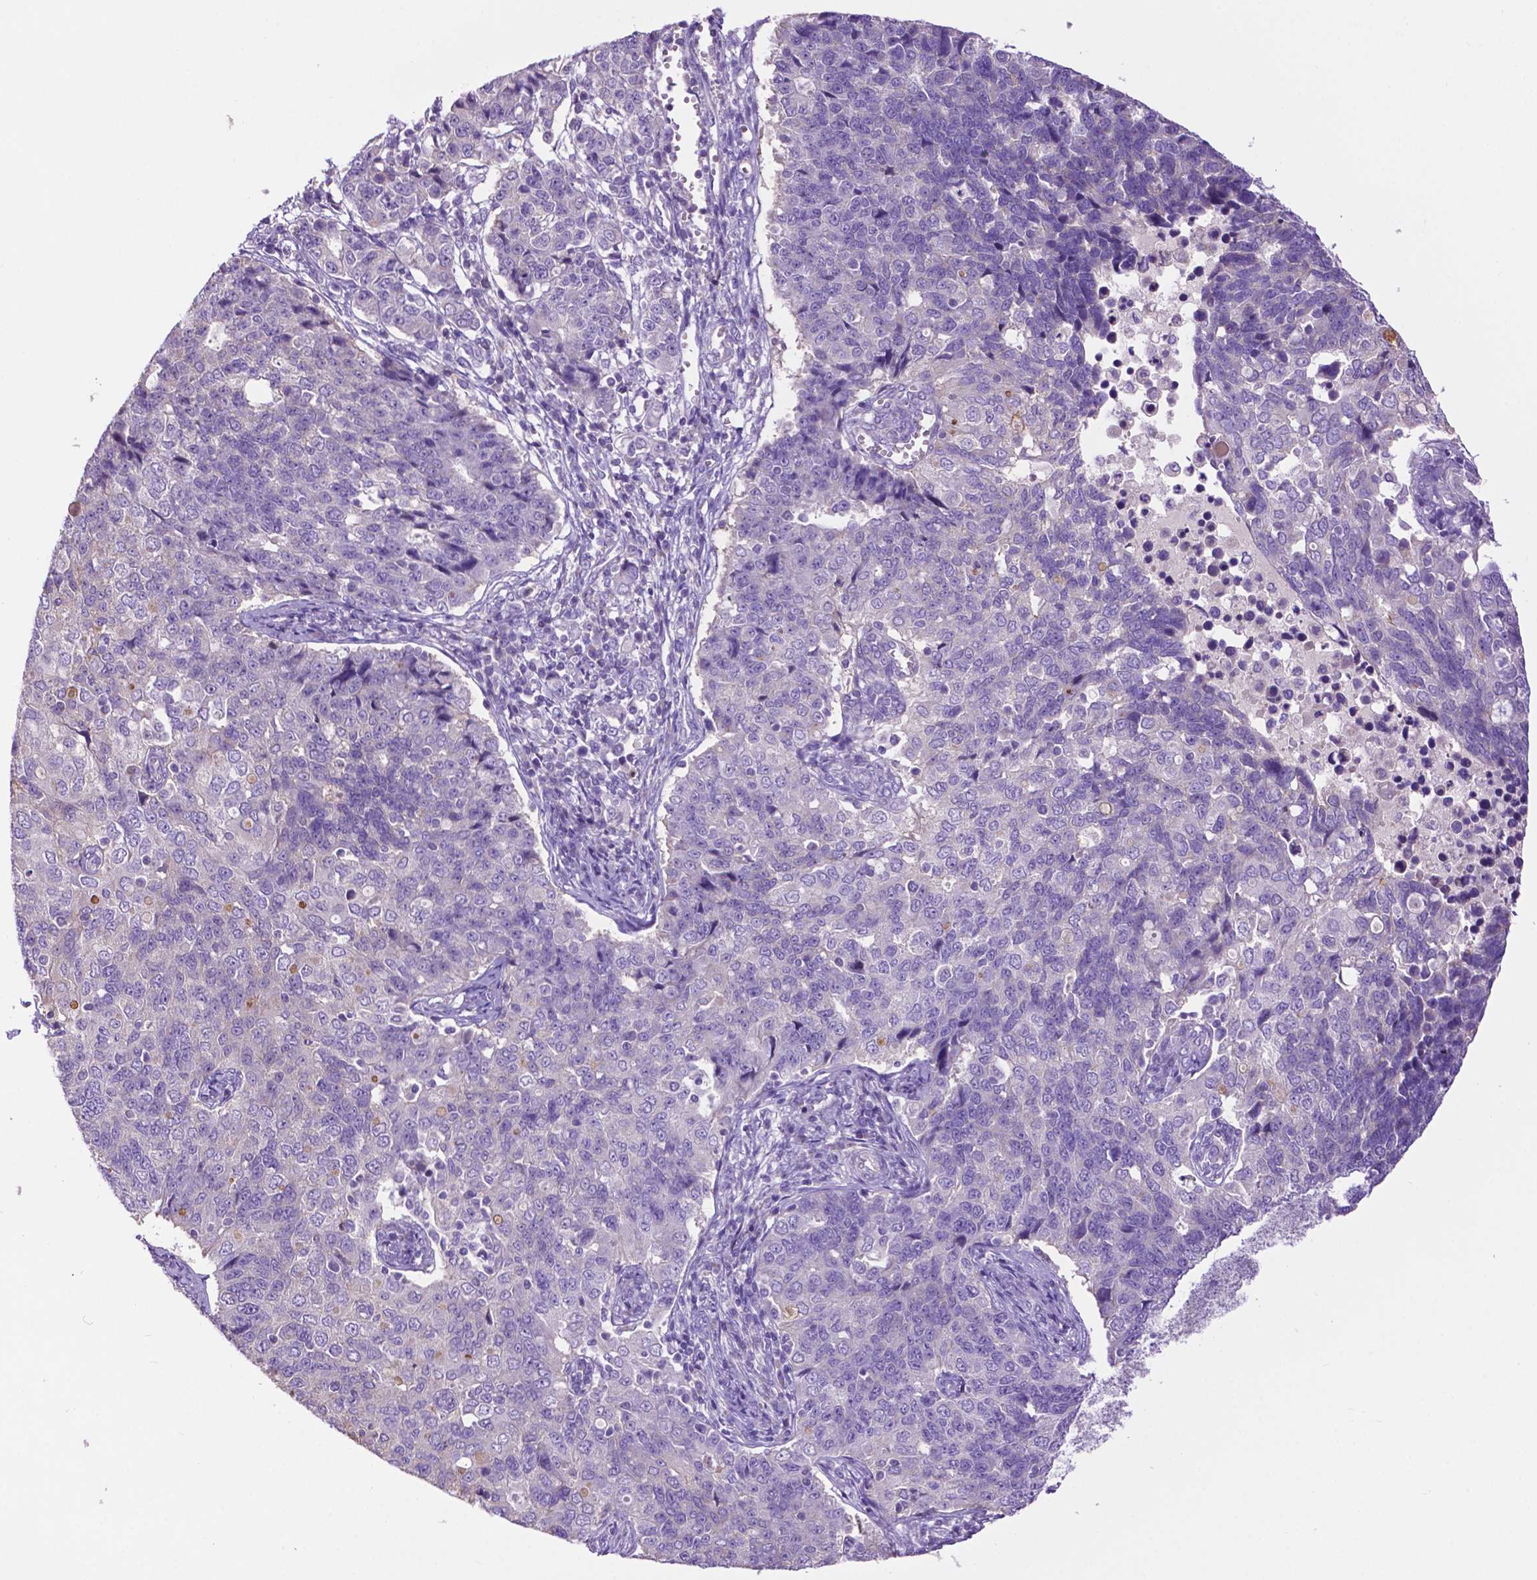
{"staining": {"intensity": "negative", "quantity": "none", "location": "none"}, "tissue": "endometrial cancer", "cell_type": "Tumor cells", "image_type": "cancer", "snomed": [{"axis": "morphology", "description": "Adenocarcinoma, NOS"}, {"axis": "topography", "description": "Endometrium"}], "caption": "DAB immunohistochemical staining of human endometrial cancer displays no significant staining in tumor cells. (Brightfield microscopy of DAB (3,3'-diaminobenzidine) IHC at high magnification).", "gene": "PHYHIP", "patient": {"sex": "female", "age": 43}}